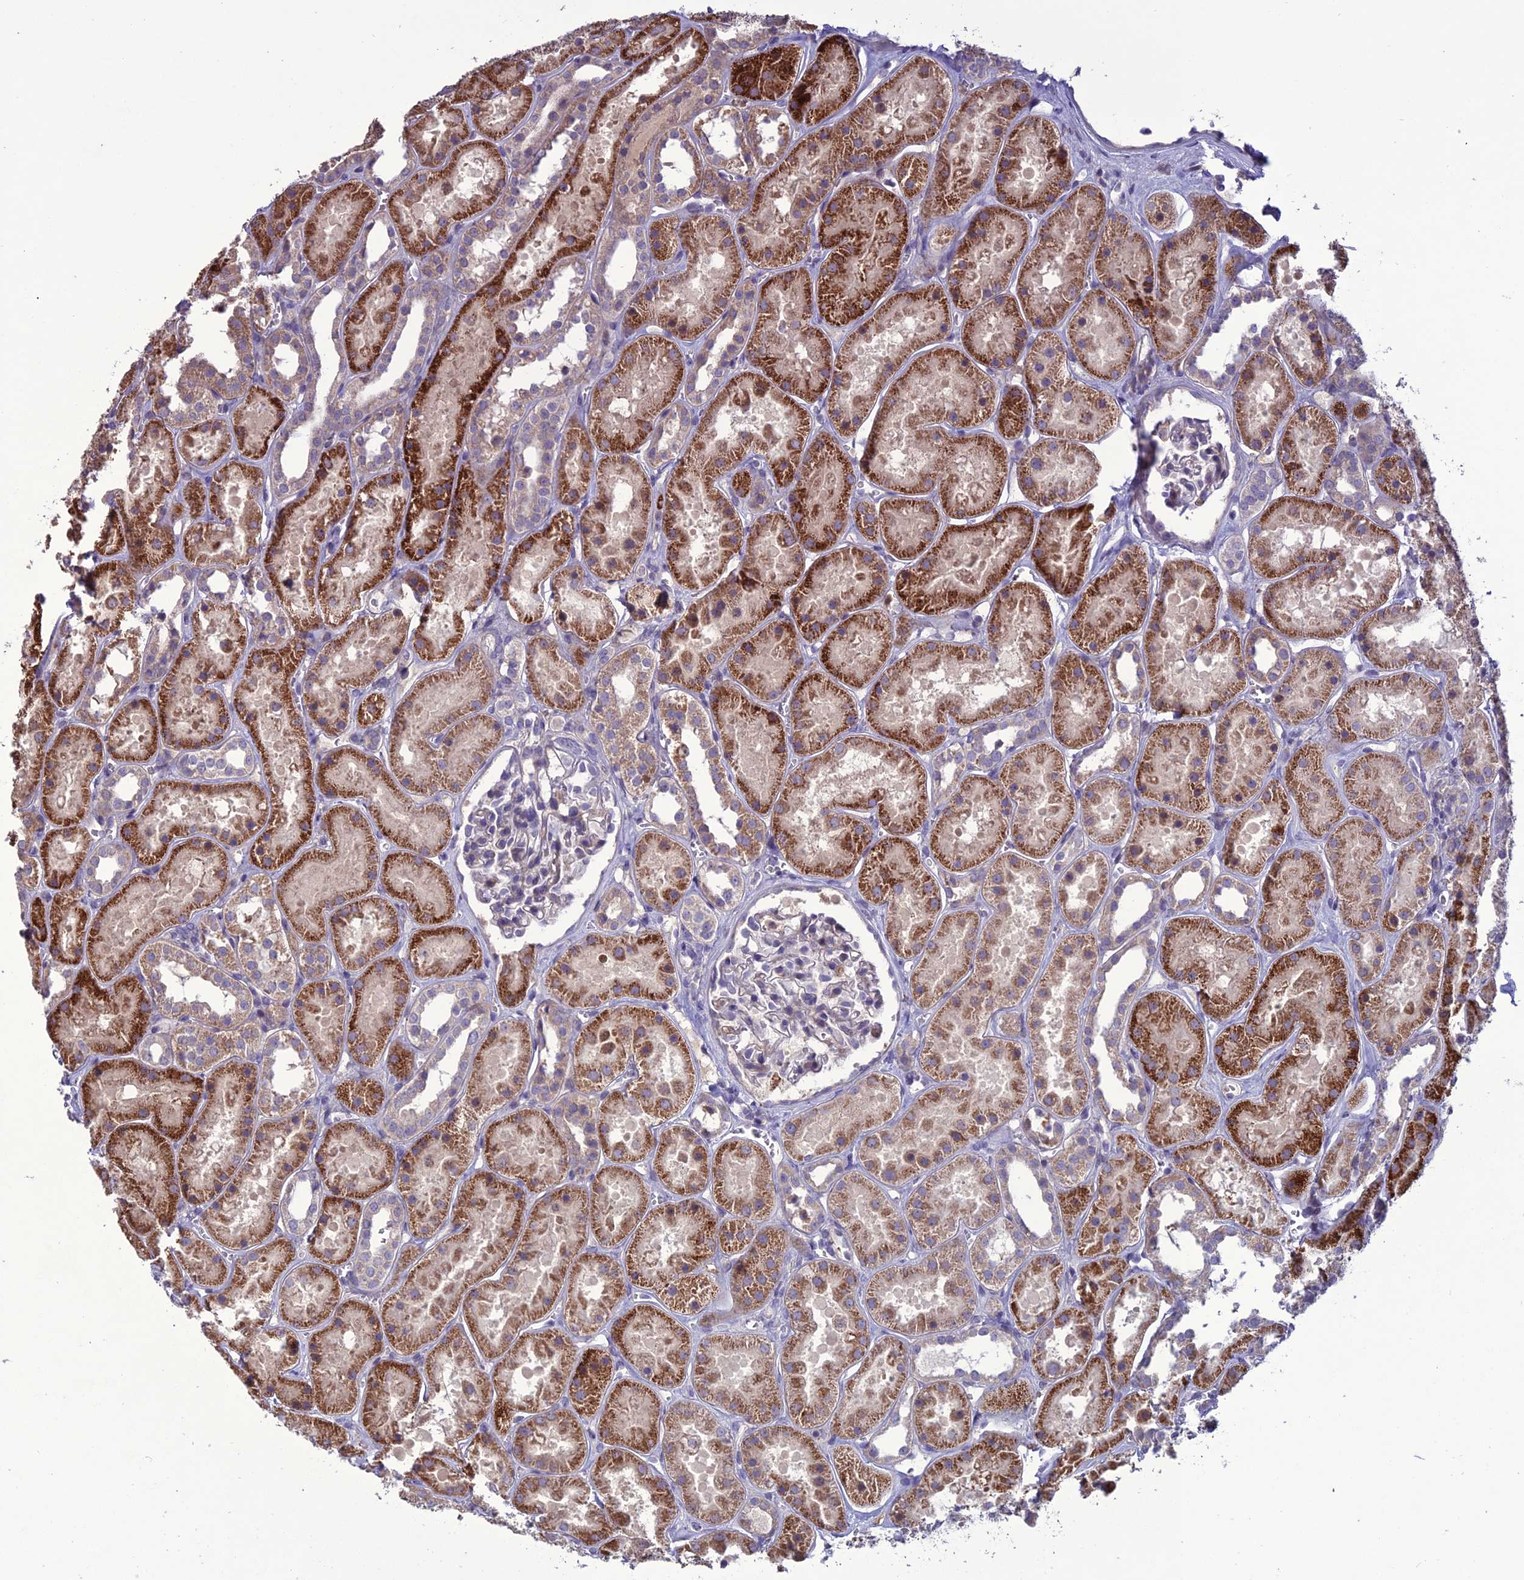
{"staining": {"intensity": "weak", "quantity": "25%-75%", "location": "cytoplasmic/membranous"}, "tissue": "kidney", "cell_type": "Cells in glomeruli", "image_type": "normal", "snomed": [{"axis": "morphology", "description": "Normal tissue, NOS"}, {"axis": "topography", "description": "Kidney"}], "caption": "Protein staining displays weak cytoplasmic/membranous staining in approximately 25%-75% of cells in glomeruli in normal kidney.", "gene": "C2orf76", "patient": {"sex": "female", "age": 41}}